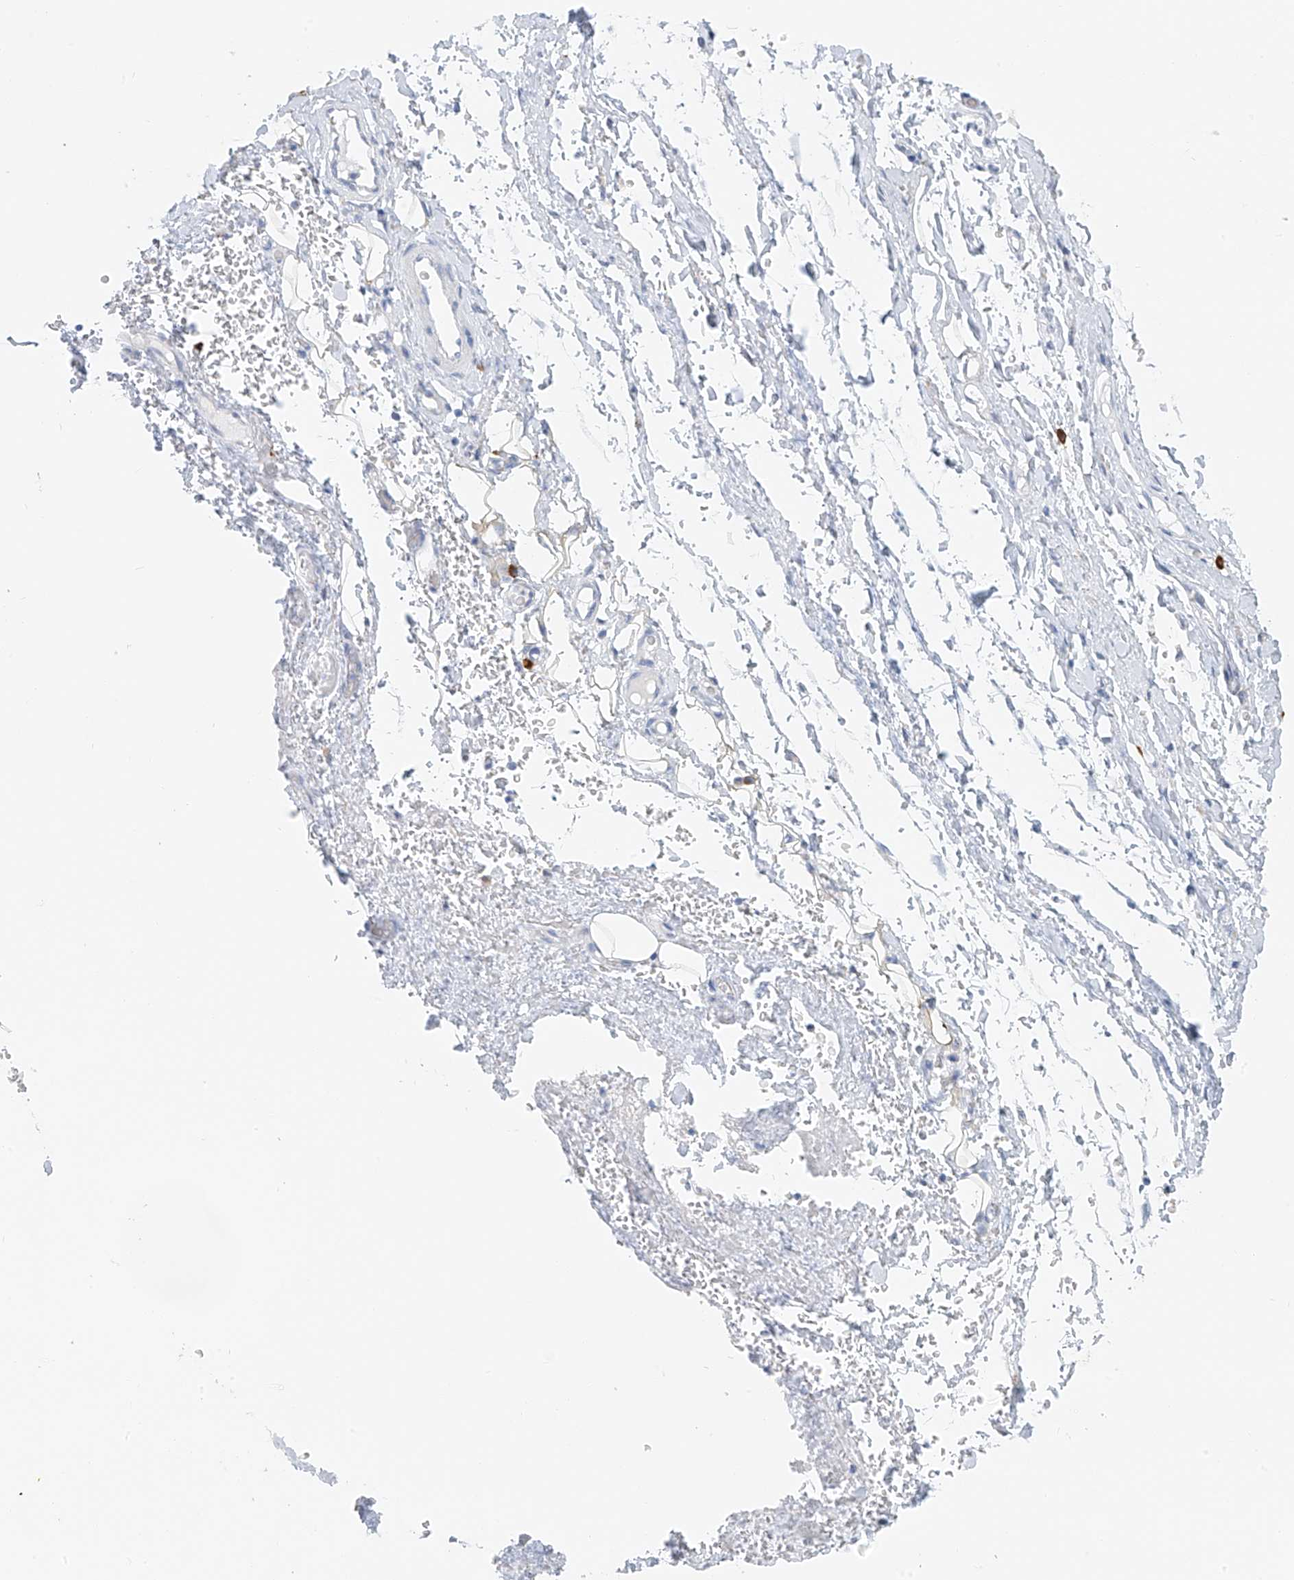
{"staining": {"intensity": "negative", "quantity": "none", "location": "none"}, "tissue": "adipose tissue", "cell_type": "Adipocytes", "image_type": "normal", "snomed": [{"axis": "morphology", "description": "Normal tissue, NOS"}, {"axis": "morphology", "description": "Adenocarcinoma, NOS"}, {"axis": "topography", "description": "Stomach, upper"}, {"axis": "topography", "description": "Peripheral nerve tissue"}], "caption": "Human adipose tissue stained for a protein using immunohistochemistry (IHC) reveals no staining in adipocytes.", "gene": "POMGNT2", "patient": {"sex": "male", "age": 62}}